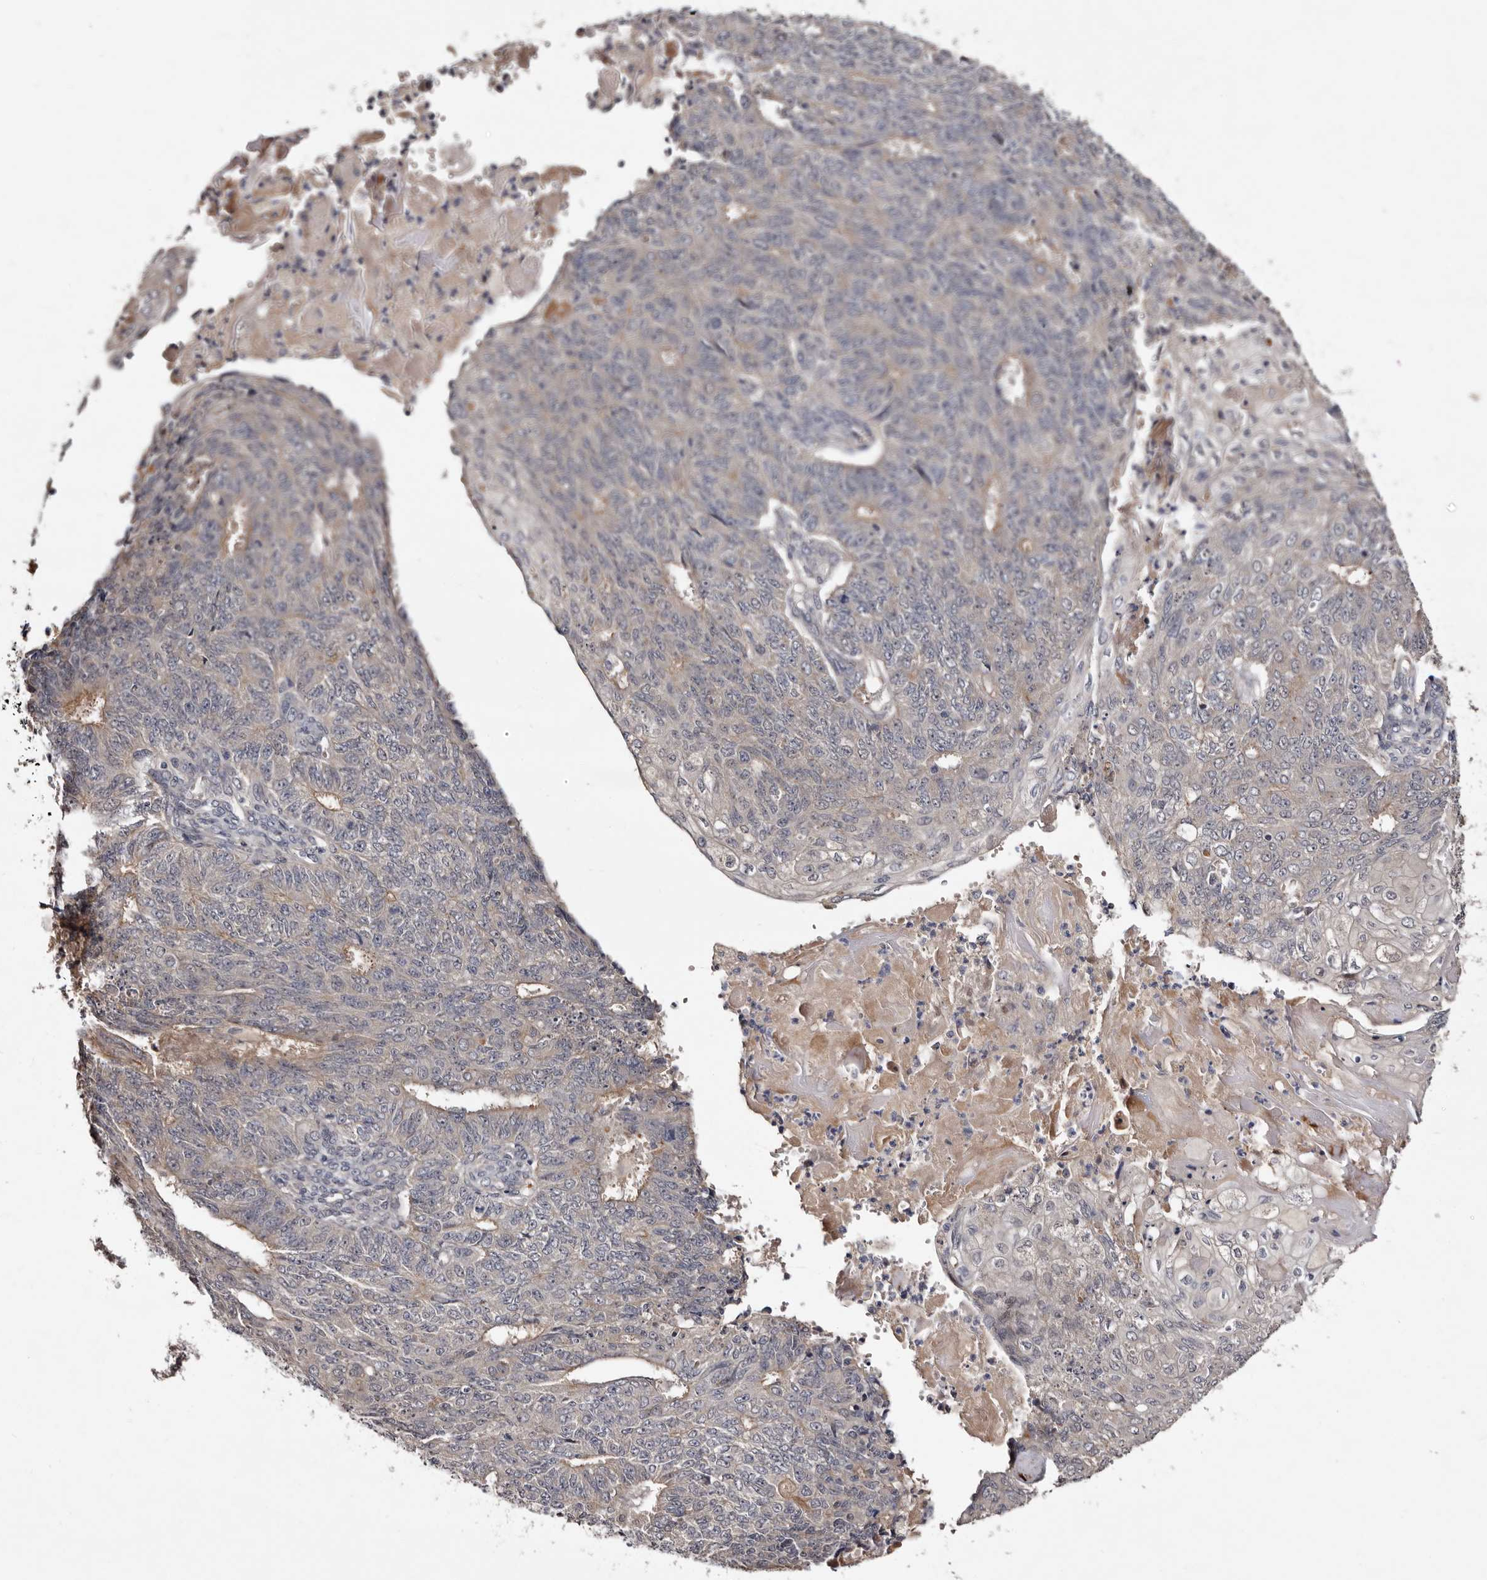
{"staining": {"intensity": "weak", "quantity": "<25%", "location": "cytoplasmic/membranous"}, "tissue": "endometrial cancer", "cell_type": "Tumor cells", "image_type": "cancer", "snomed": [{"axis": "morphology", "description": "Adenocarcinoma, NOS"}, {"axis": "topography", "description": "Endometrium"}], "caption": "The immunohistochemistry histopathology image has no significant positivity in tumor cells of endometrial adenocarcinoma tissue.", "gene": "LANCL2", "patient": {"sex": "female", "age": 32}}